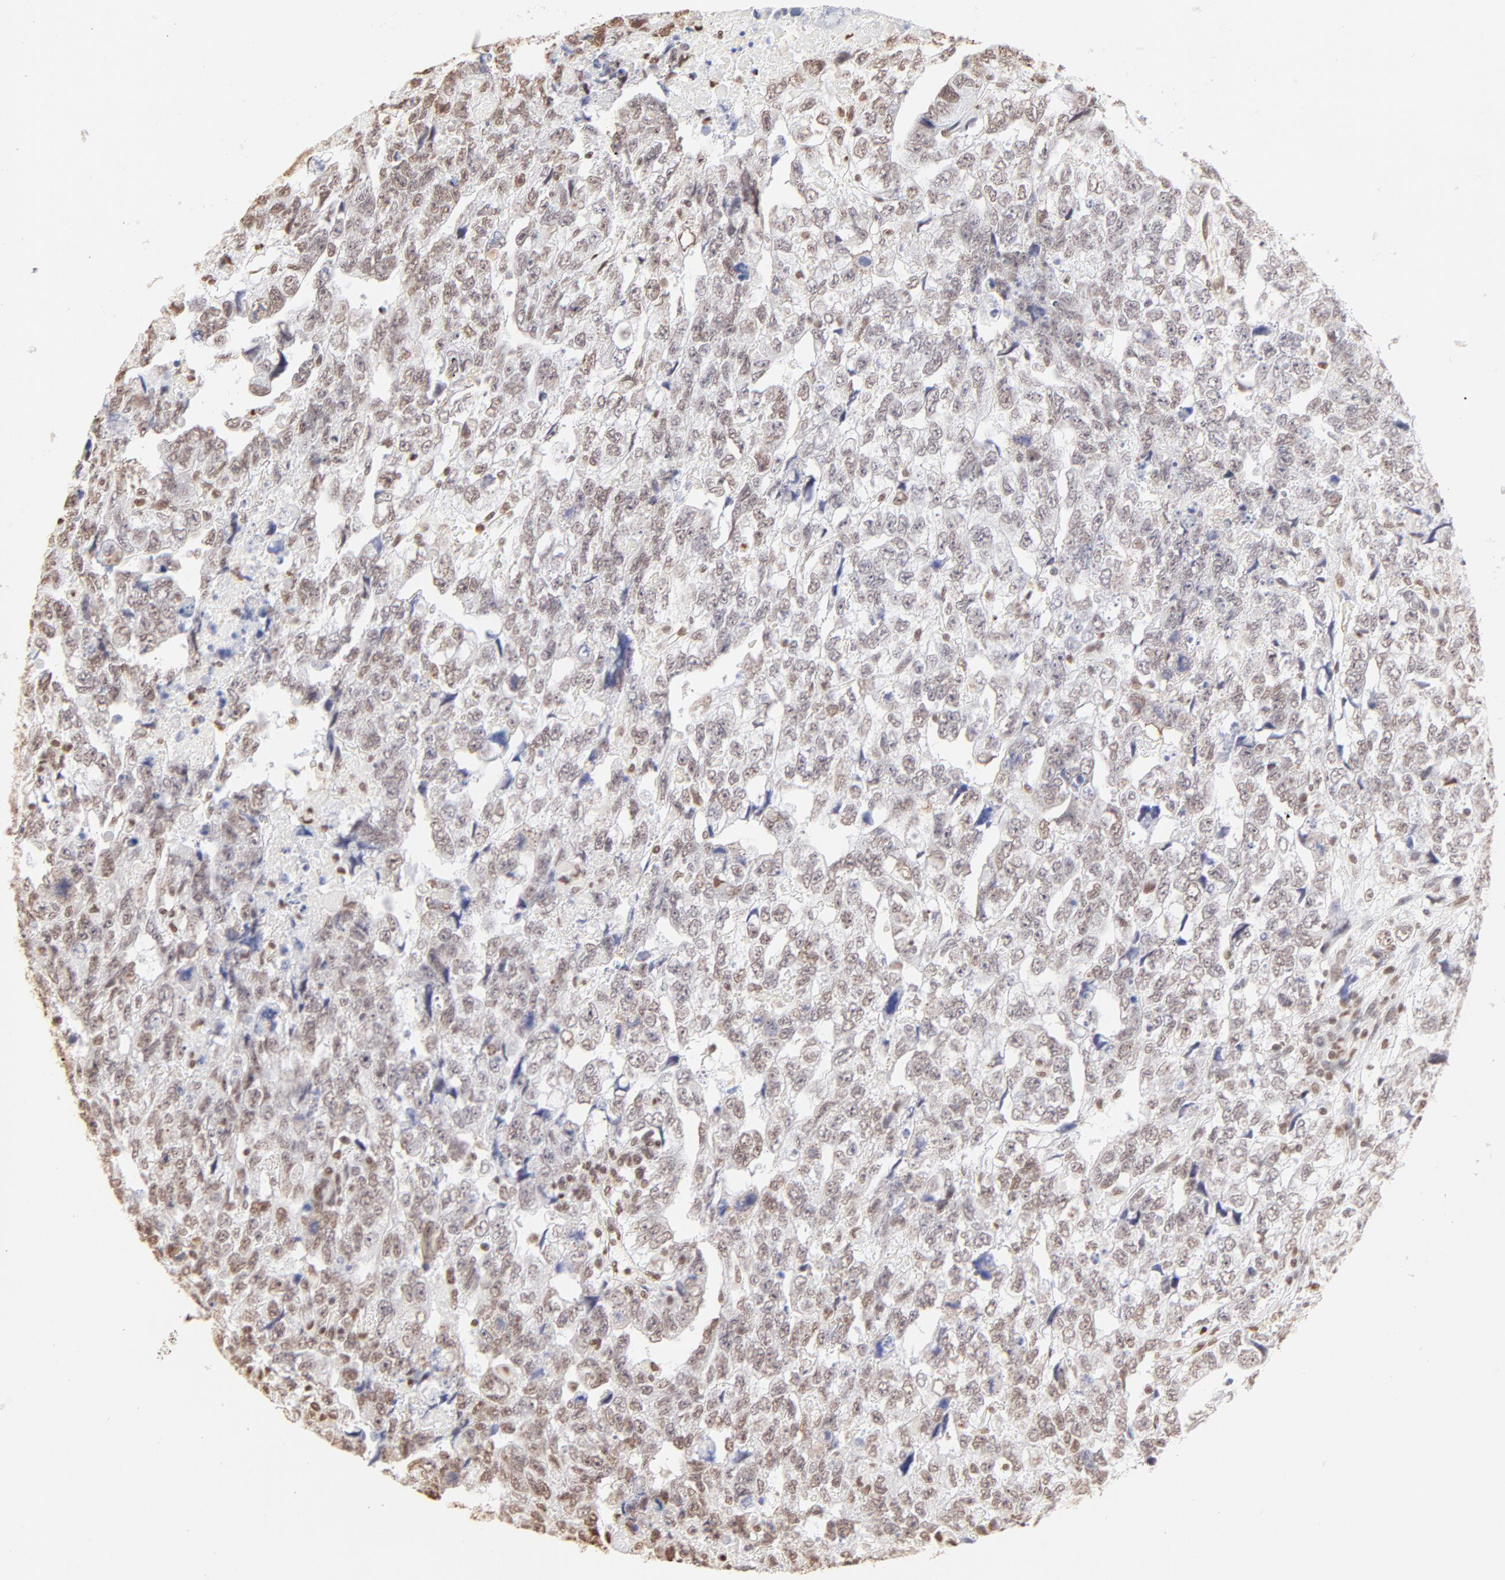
{"staining": {"intensity": "weak", "quantity": "25%-75%", "location": "nuclear"}, "tissue": "testis cancer", "cell_type": "Tumor cells", "image_type": "cancer", "snomed": [{"axis": "morphology", "description": "Carcinoma, Embryonal, NOS"}, {"axis": "topography", "description": "Testis"}], "caption": "A histopathology image showing weak nuclear positivity in about 25%-75% of tumor cells in testis cancer (embryonal carcinoma), as visualized by brown immunohistochemical staining.", "gene": "ZNF540", "patient": {"sex": "male", "age": 36}}